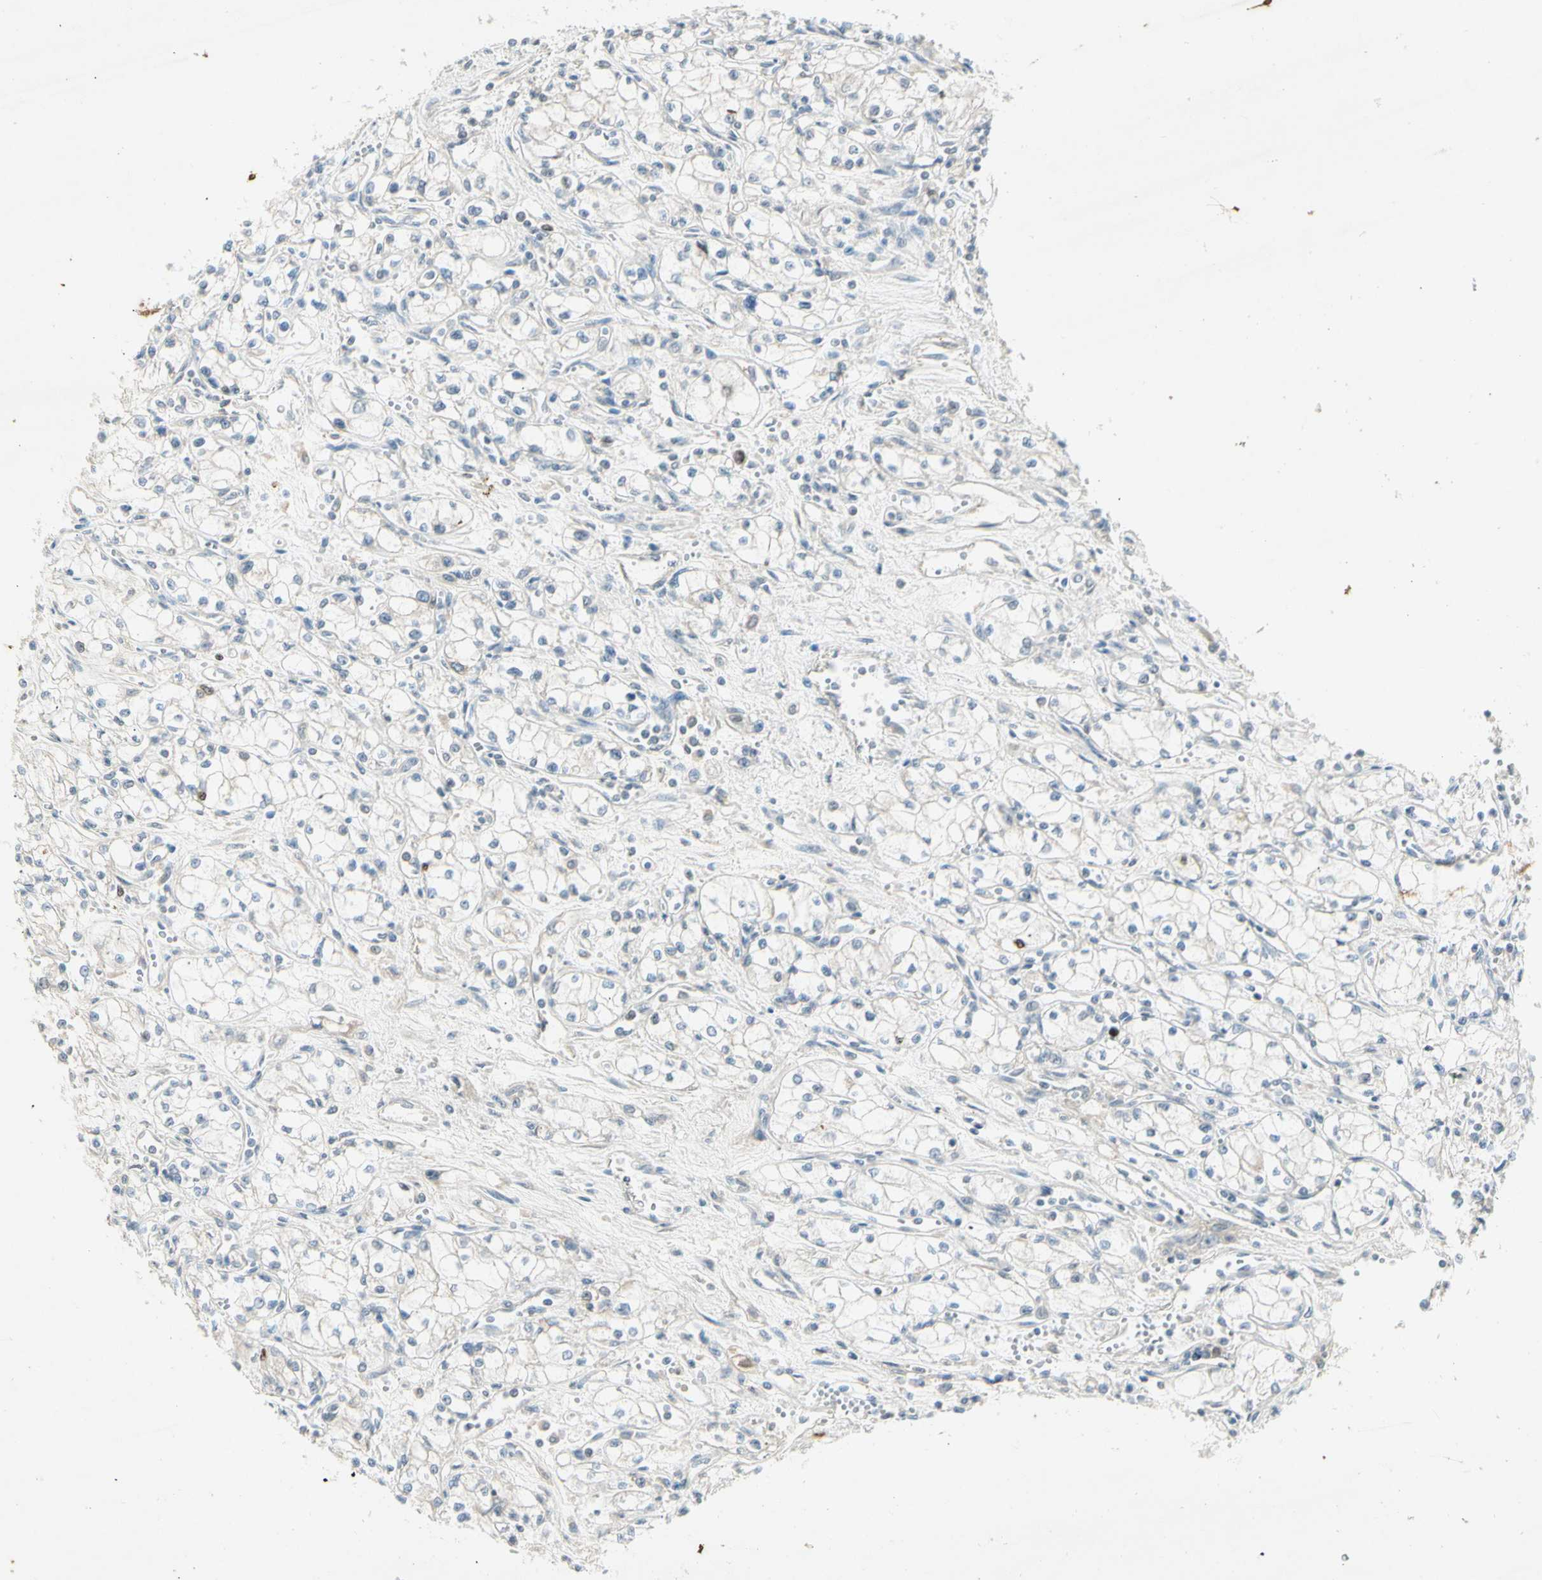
{"staining": {"intensity": "negative", "quantity": "none", "location": "none"}, "tissue": "renal cancer", "cell_type": "Tumor cells", "image_type": "cancer", "snomed": [{"axis": "morphology", "description": "Normal tissue, NOS"}, {"axis": "morphology", "description": "Adenocarcinoma, NOS"}, {"axis": "topography", "description": "Kidney"}], "caption": "Renal adenocarcinoma stained for a protein using immunohistochemistry (IHC) shows no staining tumor cells.", "gene": "PITX1", "patient": {"sex": "male", "age": 59}}